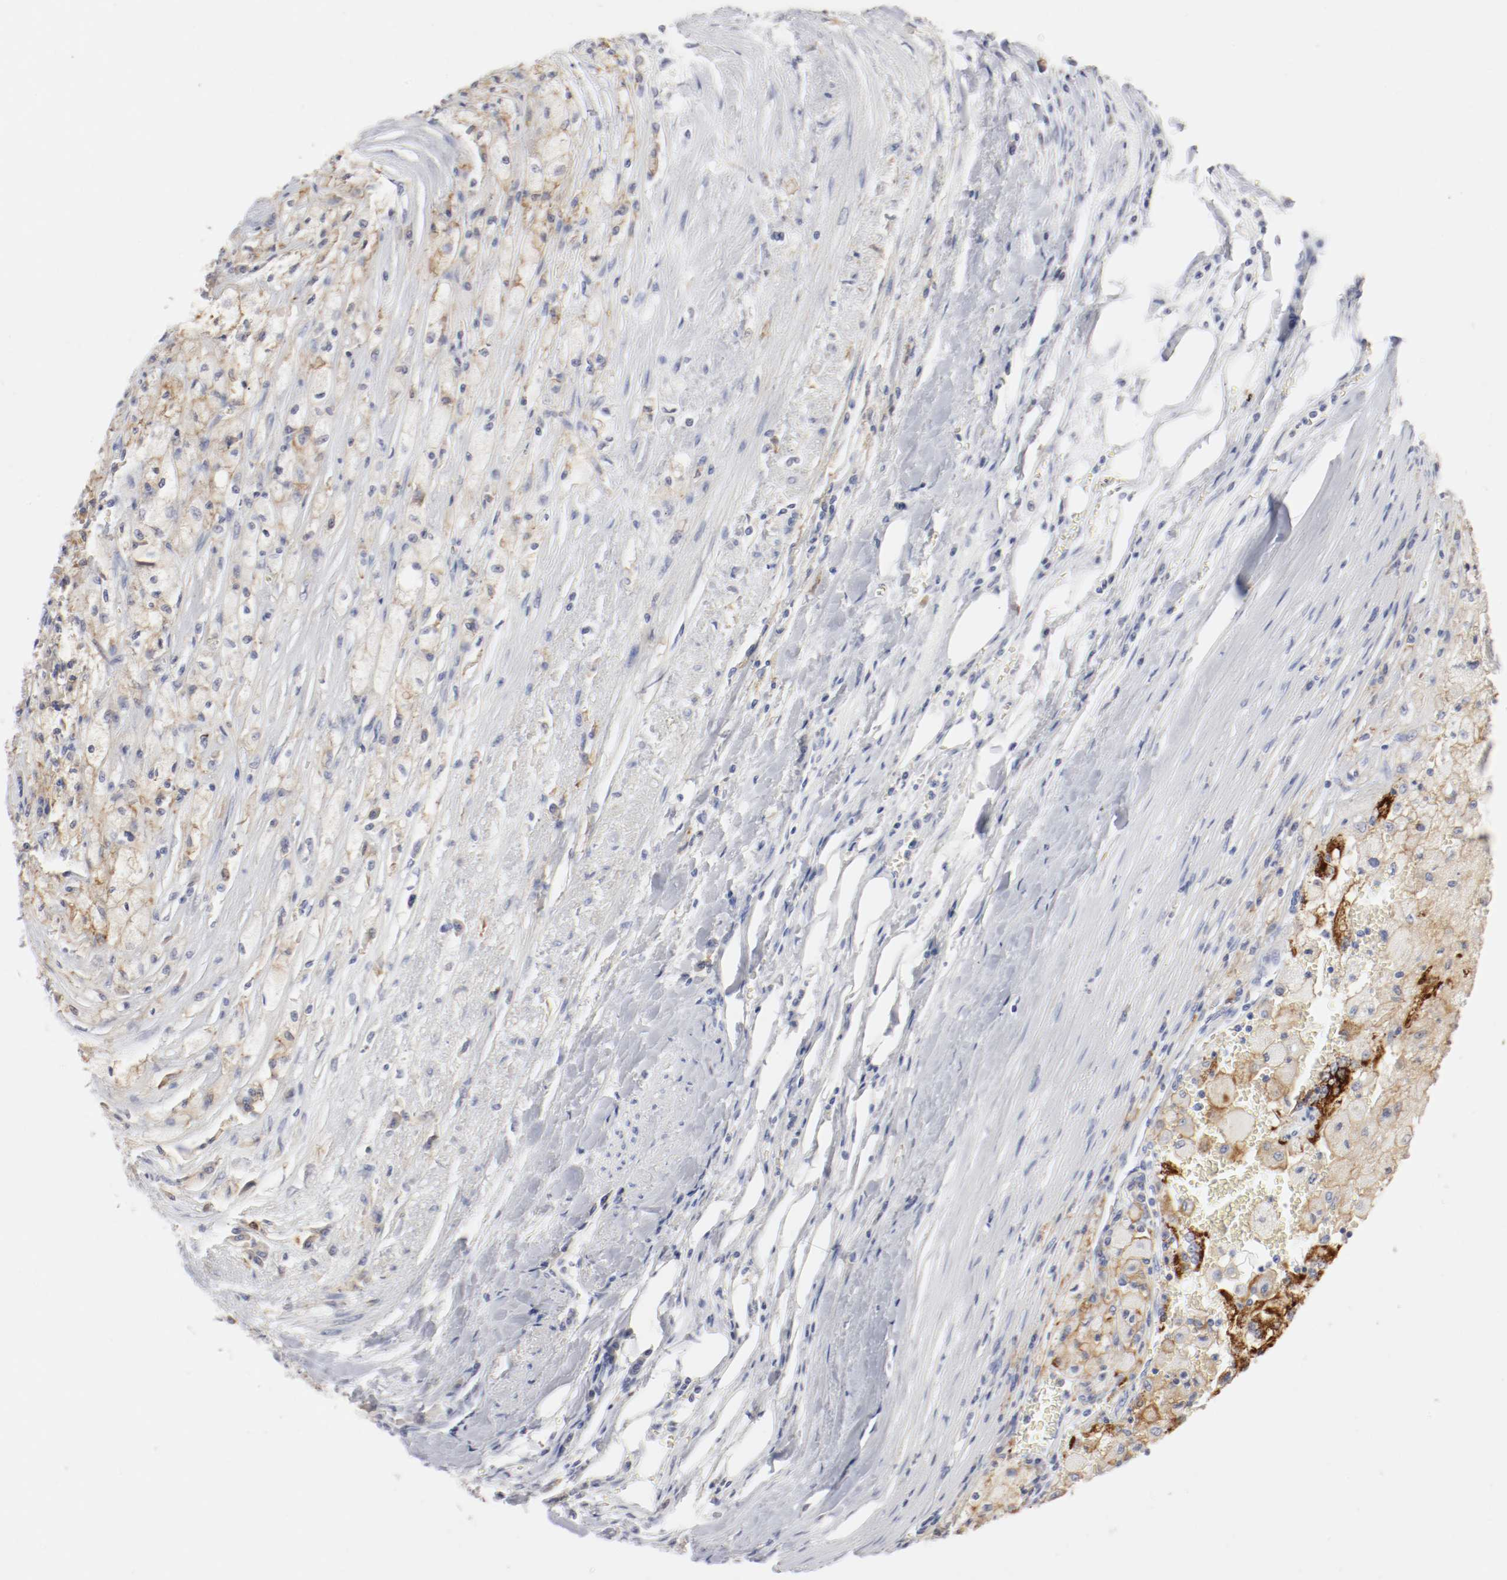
{"staining": {"intensity": "moderate", "quantity": ">75%", "location": "cytoplasmic/membranous"}, "tissue": "renal cancer", "cell_type": "Tumor cells", "image_type": "cancer", "snomed": [{"axis": "morphology", "description": "Normal tissue, NOS"}, {"axis": "morphology", "description": "Adenocarcinoma, NOS"}, {"axis": "topography", "description": "Kidney"}], "caption": "IHC histopathology image of human renal cancer stained for a protein (brown), which reveals medium levels of moderate cytoplasmic/membranous positivity in approximately >75% of tumor cells.", "gene": "ITGAX", "patient": {"sex": "male", "age": 71}}